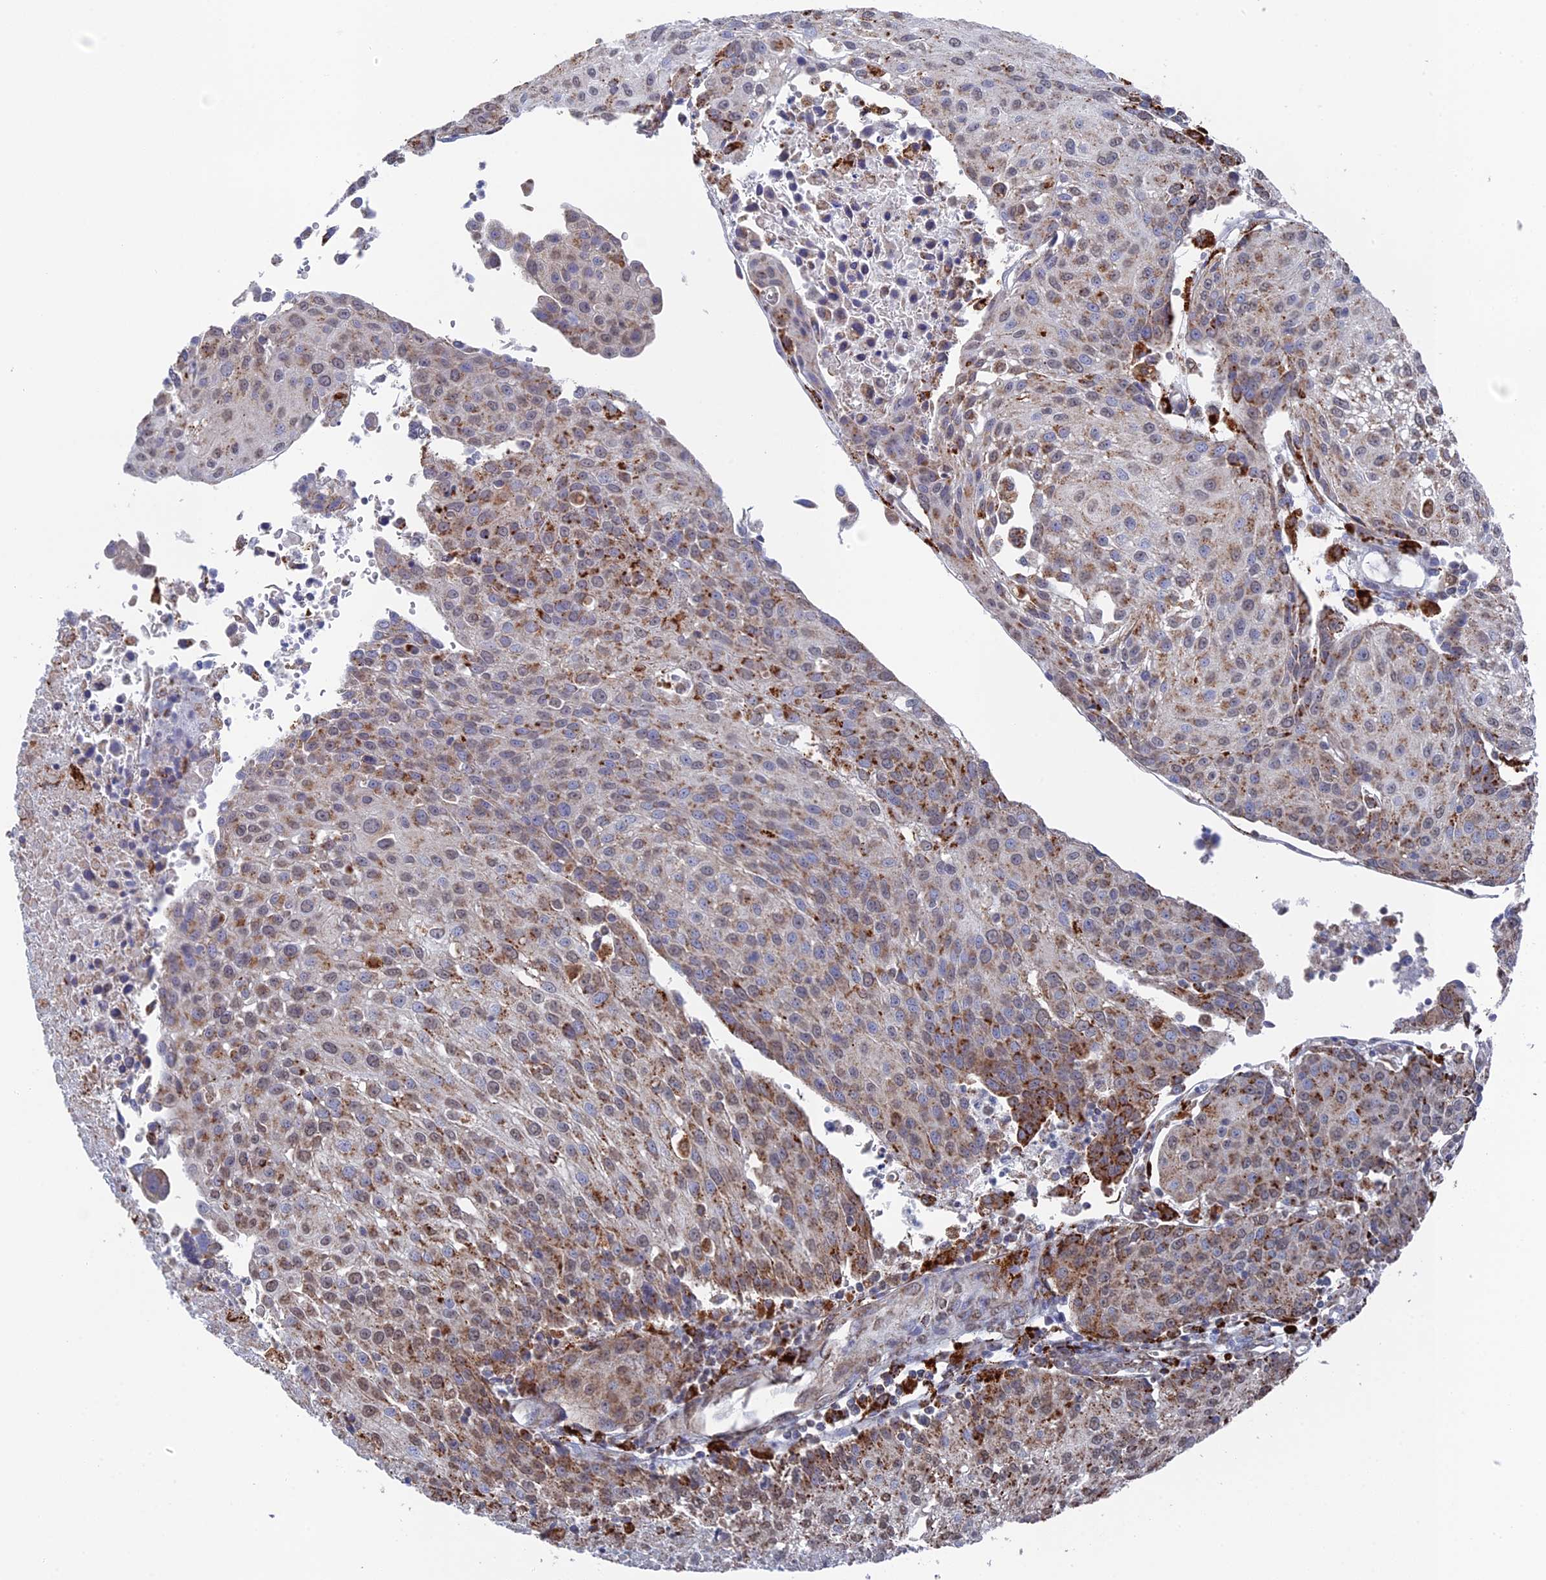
{"staining": {"intensity": "moderate", "quantity": "25%-75%", "location": "cytoplasmic/membranous,nuclear"}, "tissue": "urothelial cancer", "cell_type": "Tumor cells", "image_type": "cancer", "snomed": [{"axis": "morphology", "description": "Urothelial carcinoma, High grade"}, {"axis": "topography", "description": "Urinary bladder"}], "caption": "Approximately 25%-75% of tumor cells in urothelial carcinoma (high-grade) demonstrate moderate cytoplasmic/membranous and nuclear protein positivity as visualized by brown immunohistochemical staining.", "gene": "SMG9", "patient": {"sex": "female", "age": 85}}